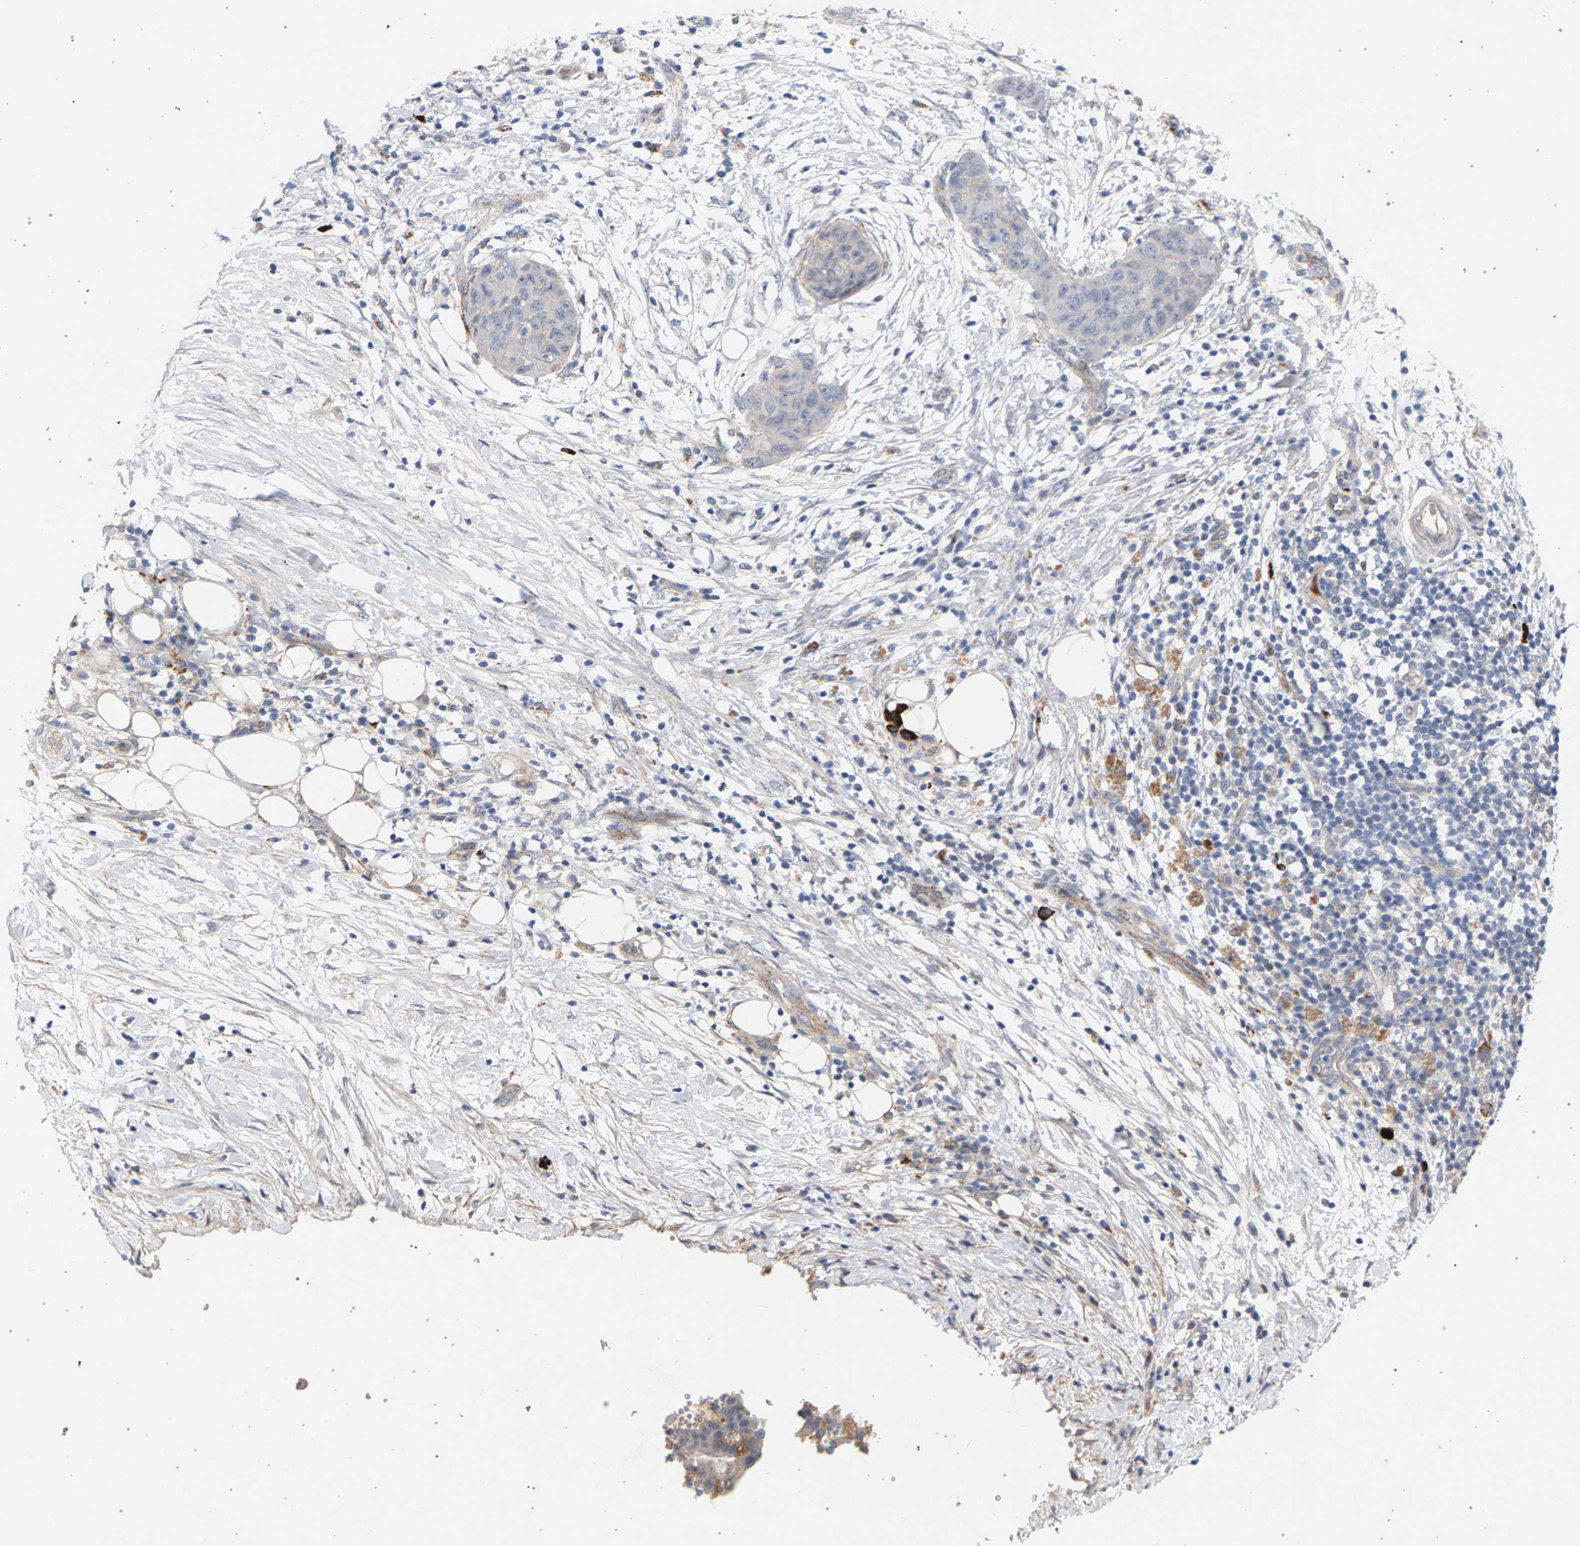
{"staining": {"intensity": "weak", "quantity": "<25%", "location": "cytoplasmic/membranous"}, "tissue": "pancreatic cancer", "cell_type": "Tumor cells", "image_type": "cancer", "snomed": [{"axis": "morphology", "description": "Adenocarcinoma, NOS"}, {"axis": "topography", "description": "Pancreas"}], "caption": "IHC of pancreatic adenocarcinoma demonstrates no expression in tumor cells. The staining was performed using DAB to visualize the protein expression in brown, while the nuclei were stained in blue with hematoxylin (Magnification: 20x).", "gene": "MAMDC2", "patient": {"sex": "female", "age": 78}}